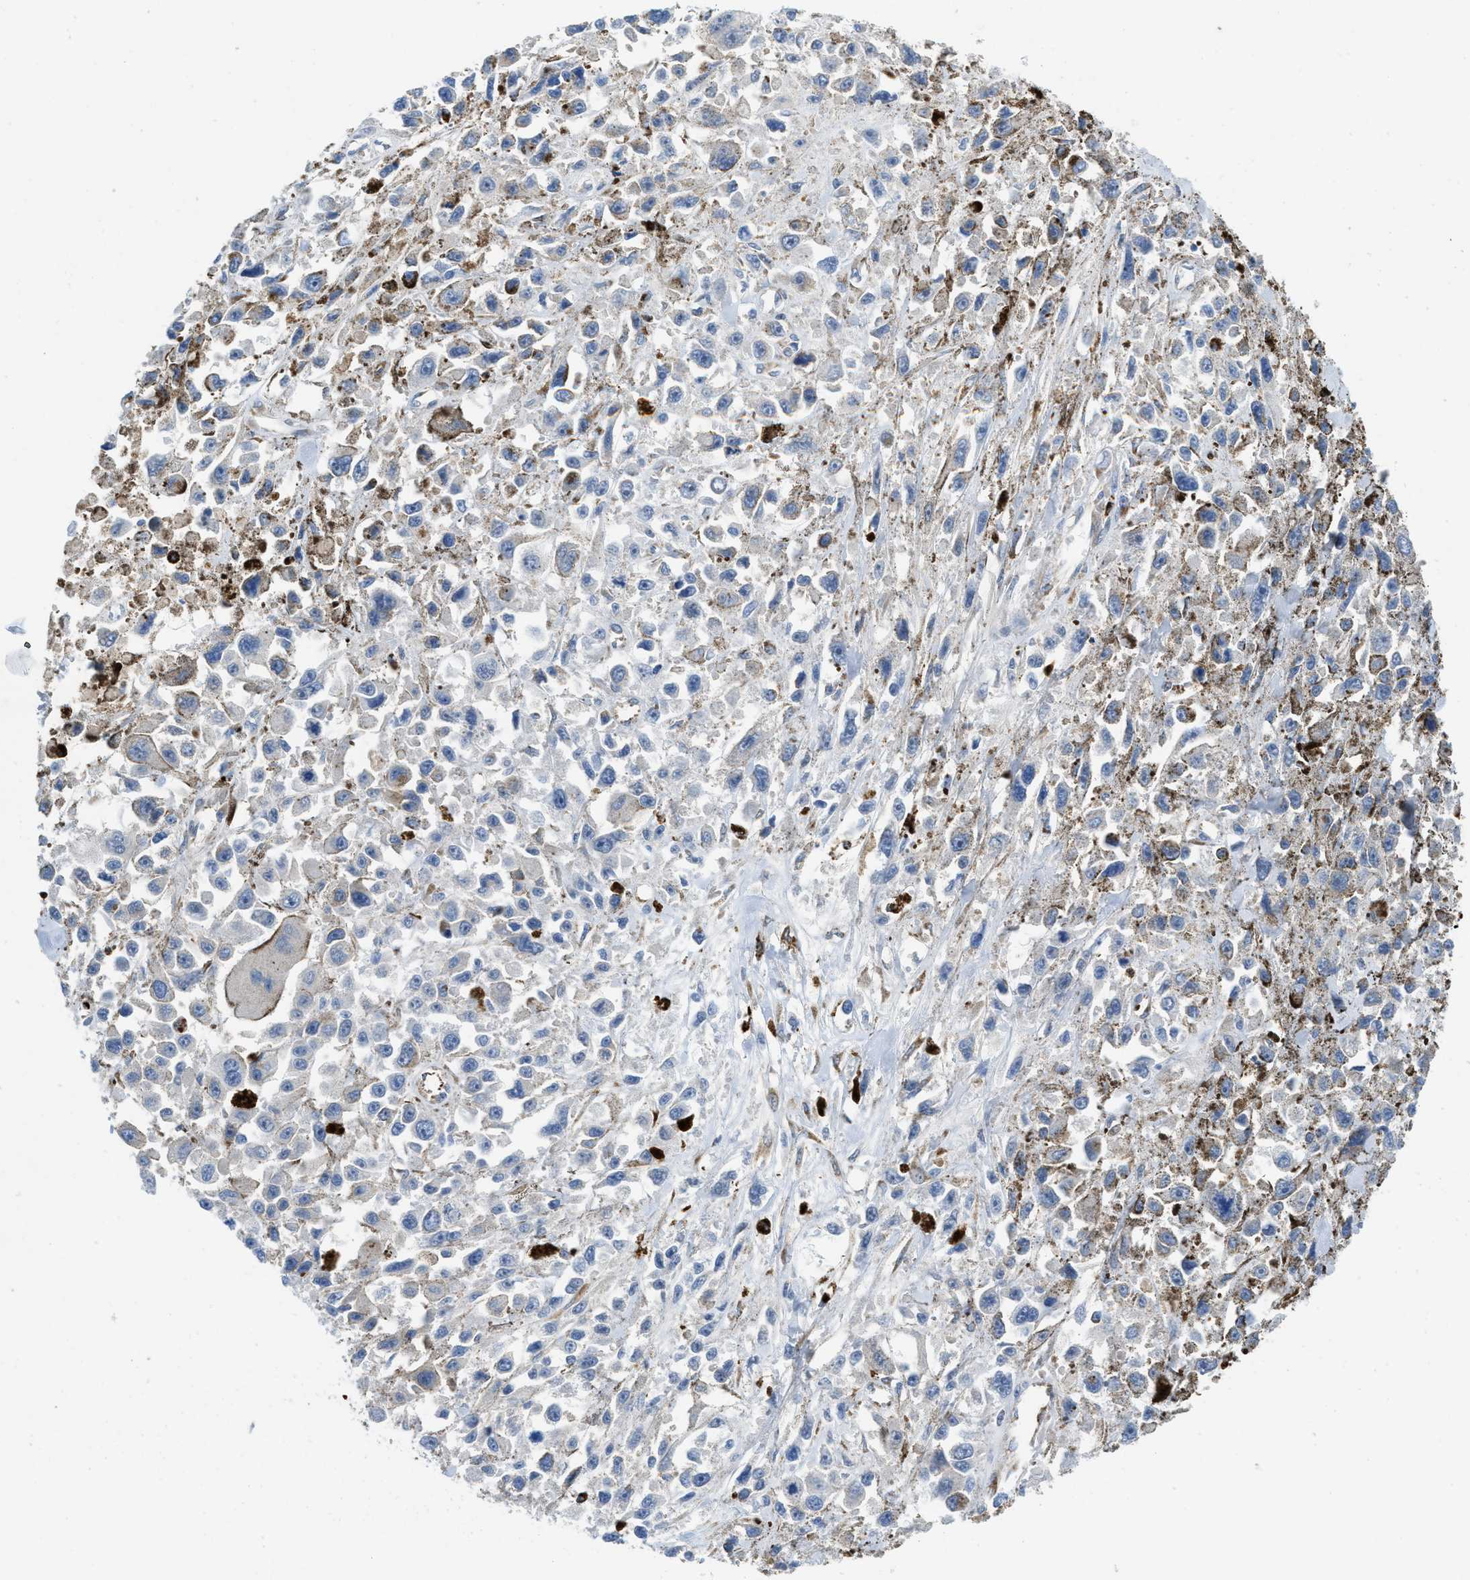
{"staining": {"intensity": "negative", "quantity": "none", "location": "none"}, "tissue": "melanoma", "cell_type": "Tumor cells", "image_type": "cancer", "snomed": [{"axis": "morphology", "description": "Malignant melanoma, Metastatic site"}, {"axis": "topography", "description": "Lymph node"}], "caption": "Tumor cells are negative for protein expression in human melanoma.", "gene": "SQOR", "patient": {"sex": "male", "age": 59}}